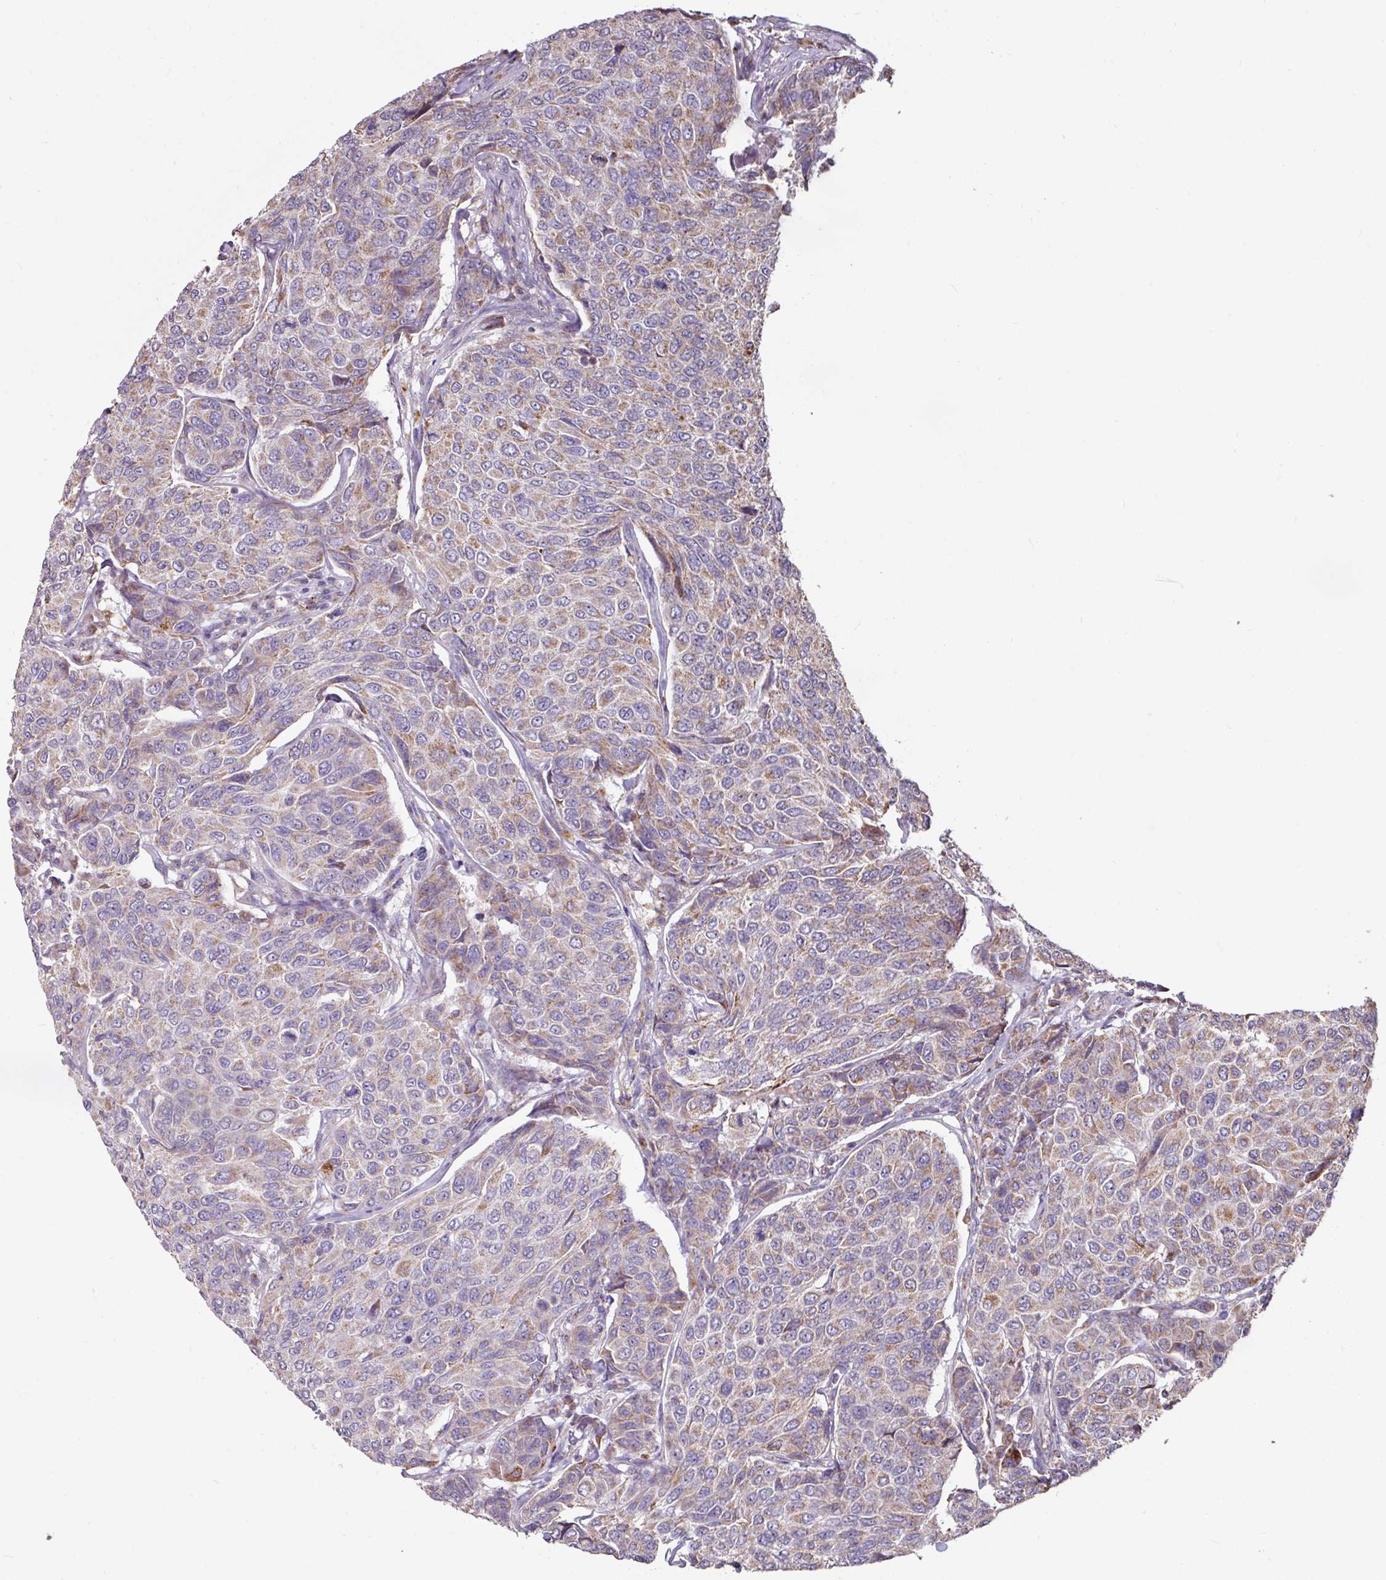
{"staining": {"intensity": "weak", "quantity": "25%-75%", "location": "cytoplasmic/membranous"}, "tissue": "breast cancer", "cell_type": "Tumor cells", "image_type": "cancer", "snomed": [{"axis": "morphology", "description": "Duct carcinoma"}, {"axis": "topography", "description": "Breast"}], "caption": "This is a photomicrograph of immunohistochemistry staining of invasive ductal carcinoma (breast), which shows weak positivity in the cytoplasmic/membranous of tumor cells.", "gene": "OR2D3", "patient": {"sex": "female", "age": 55}}